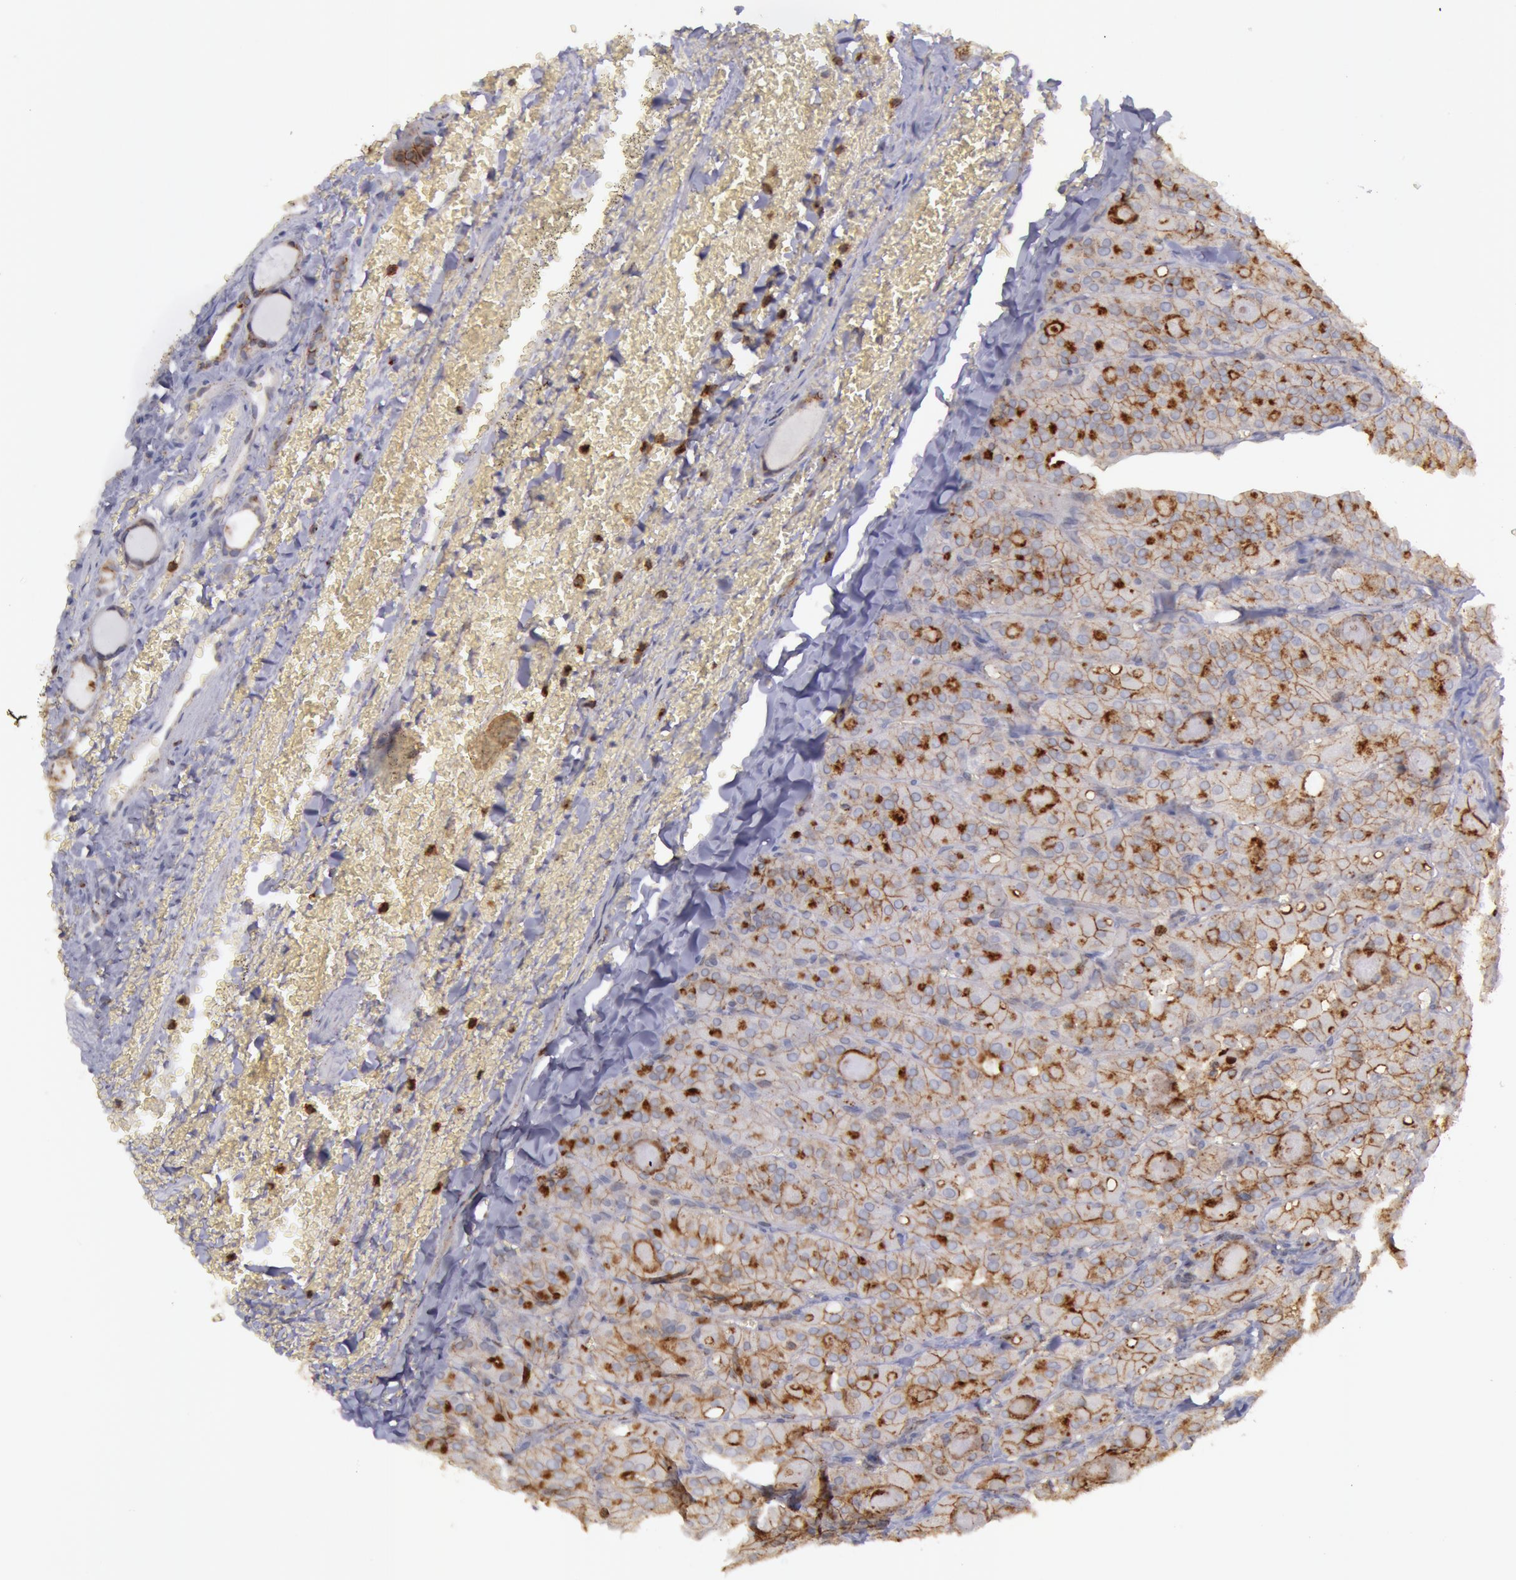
{"staining": {"intensity": "moderate", "quantity": ">75%", "location": "cytoplasmic/membranous"}, "tissue": "thyroid cancer", "cell_type": "Tumor cells", "image_type": "cancer", "snomed": [{"axis": "morphology", "description": "Carcinoma, NOS"}, {"axis": "topography", "description": "Thyroid gland"}], "caption": "High-magnification brightfield microscopy of thyroid cancer (carcinoma) stained with DAB (3,3'-diaminobenzidine) (brown) and counterstained with hematoxylin (blue). tumor cells exhibit moderate cytoplasmic/membranous expression is present in about>75% of cells.", "gene": "FLOT2", "patient": {"sex": "male", "age": 76}}